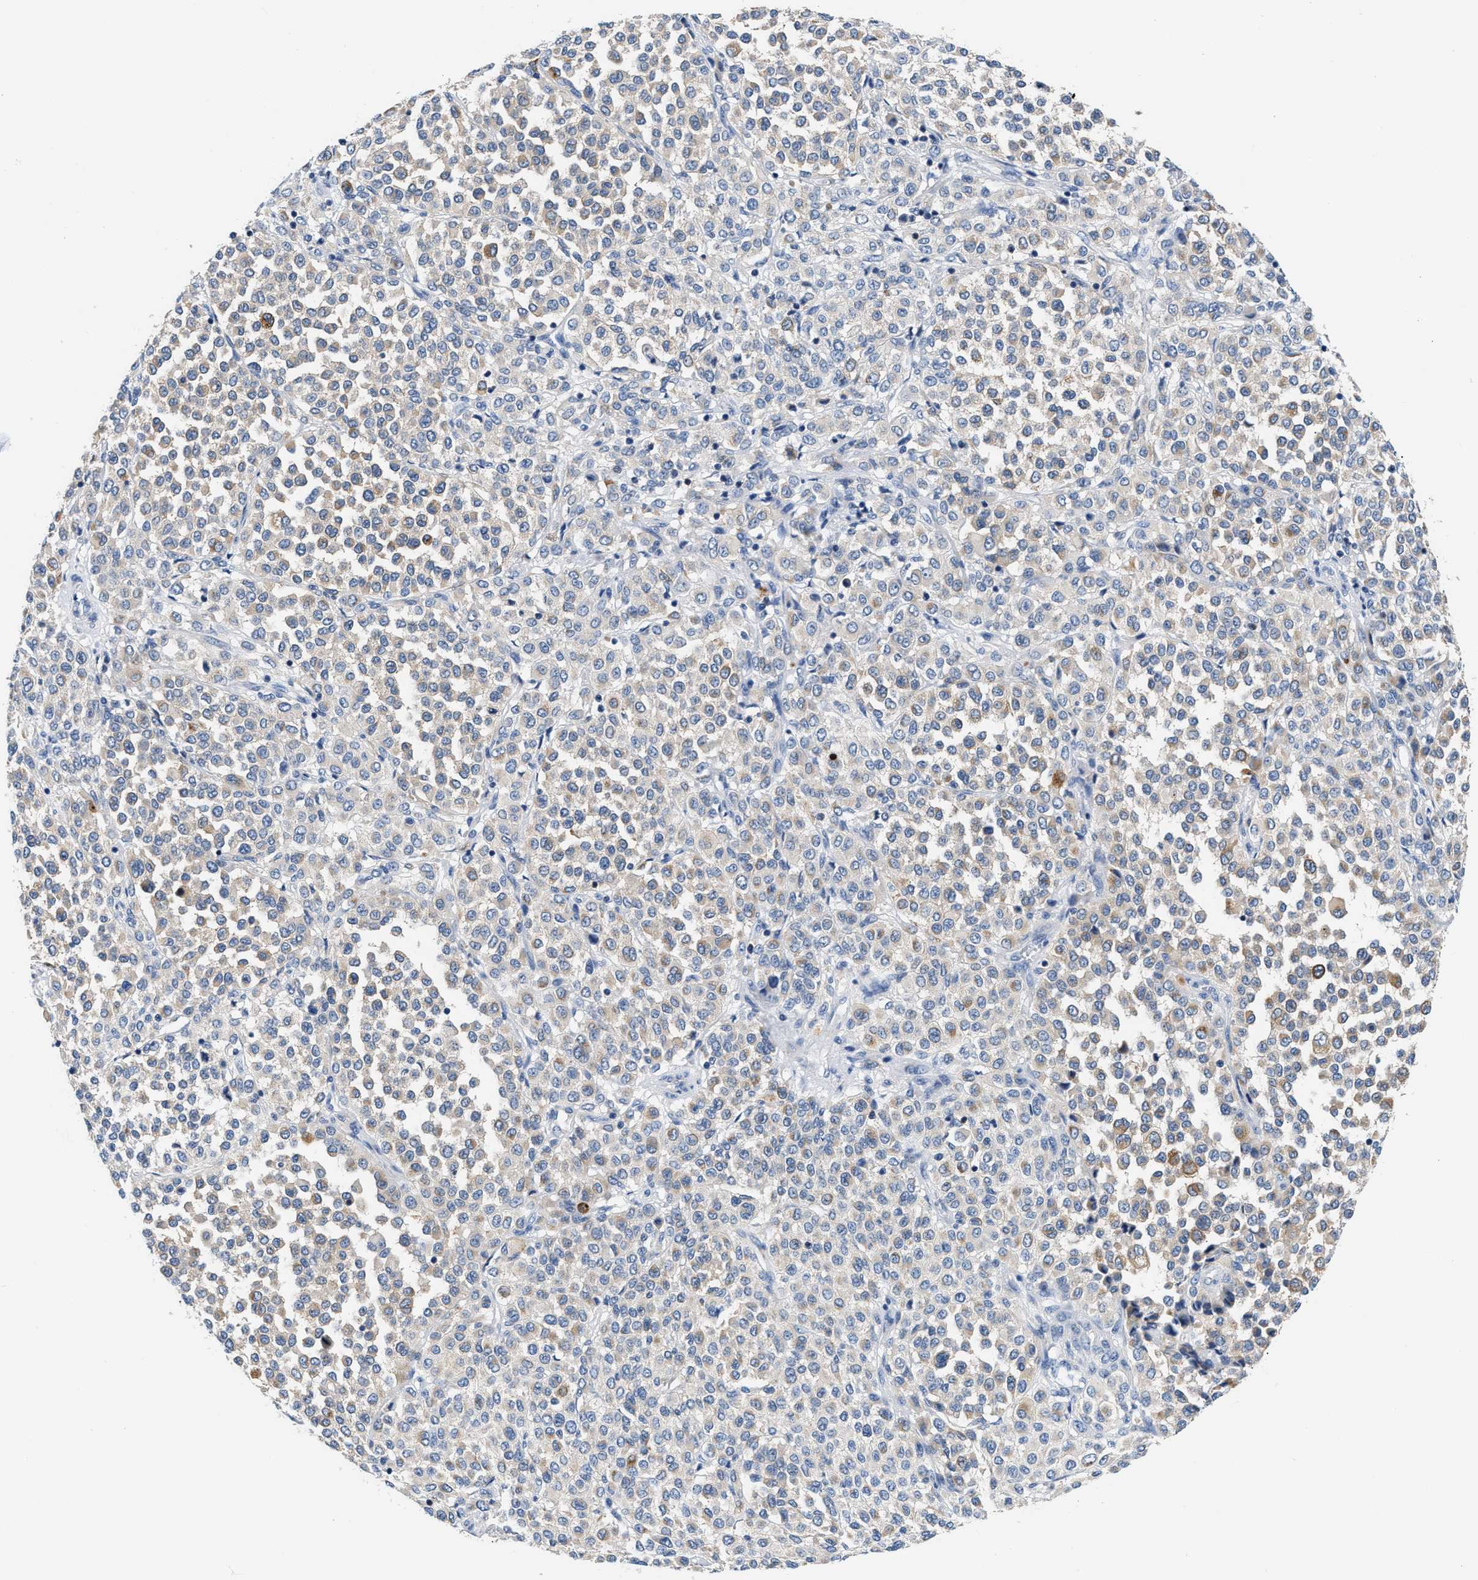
{"staining": {"intensity": "weak", "quantity": "<25%", "location": "cytoplasmic/membranous"}, "tissue": "melanoma", "cell_type": "Tumor cells", "image_type": "cancer", "snomed": [{"axis": "morphology", "description": "Malignant melanoma, Metastatic site"}, {"axis": "topography", "description": "Pancreas"}], "caption": "Immunohistochemical staining of human malignant melanoma (metastatic site) shows no significant expression in tumor cells.", "gene": "TUT7", "patient": {"sex": "female", "age": 30}}